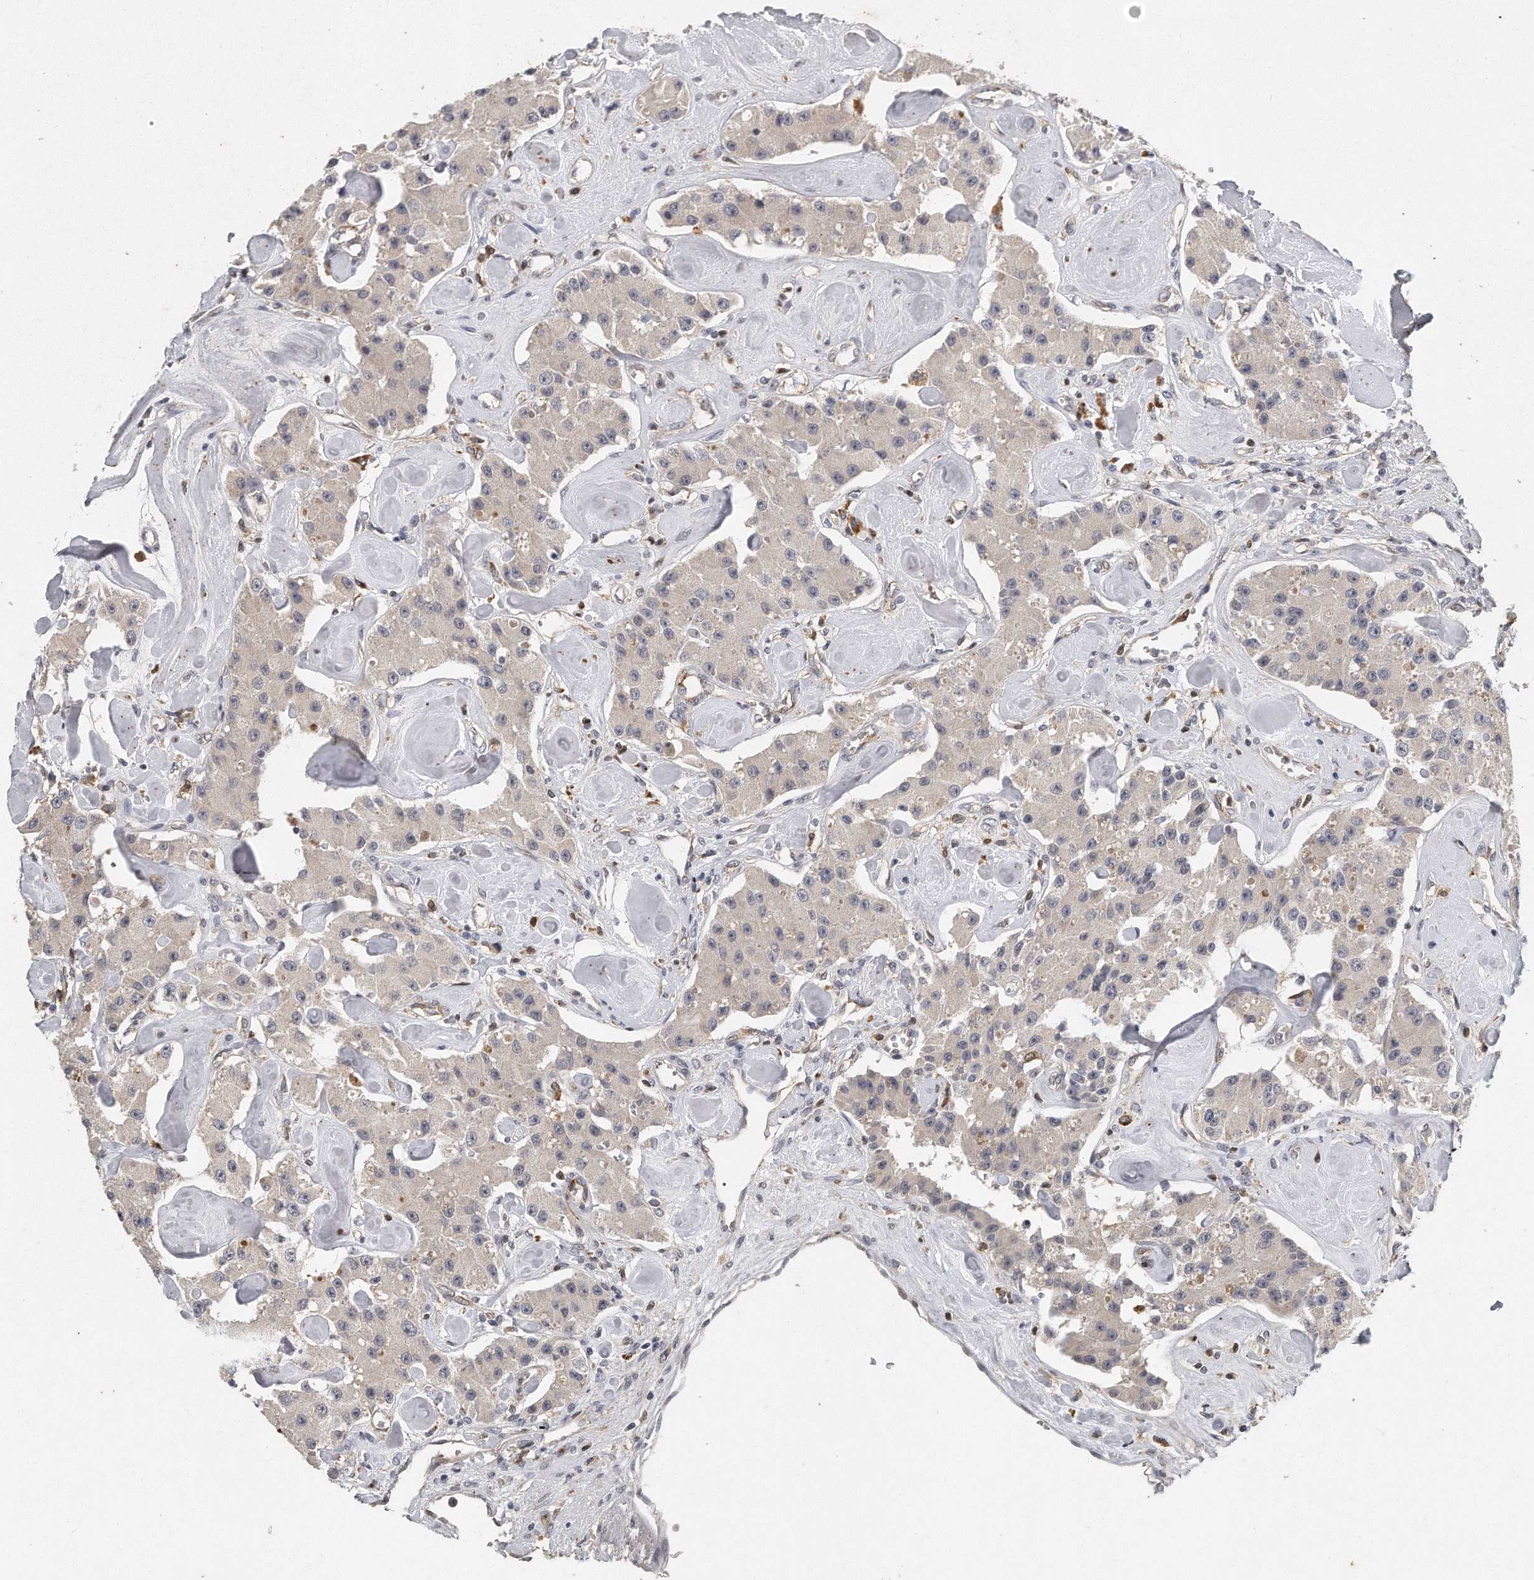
{"staining": {"intensity": "negative", "quantity": "none", "location": "none"}, "tissue": "carcinoid", "cell_type": "Tumor cells", "image_type": "cancer", "snomed": [{"axis": "morphology", "description": "Carcinoid, malignant, NOS"}, {"axis": "topography", "description": "Pancreas"}], "caption": "Malignant carcinoid was stained to show a protein in brown. There is no significant positivity in tumor cells.", "gene": "CAMK1", "patient": {"sex": "male", "age": 41}}